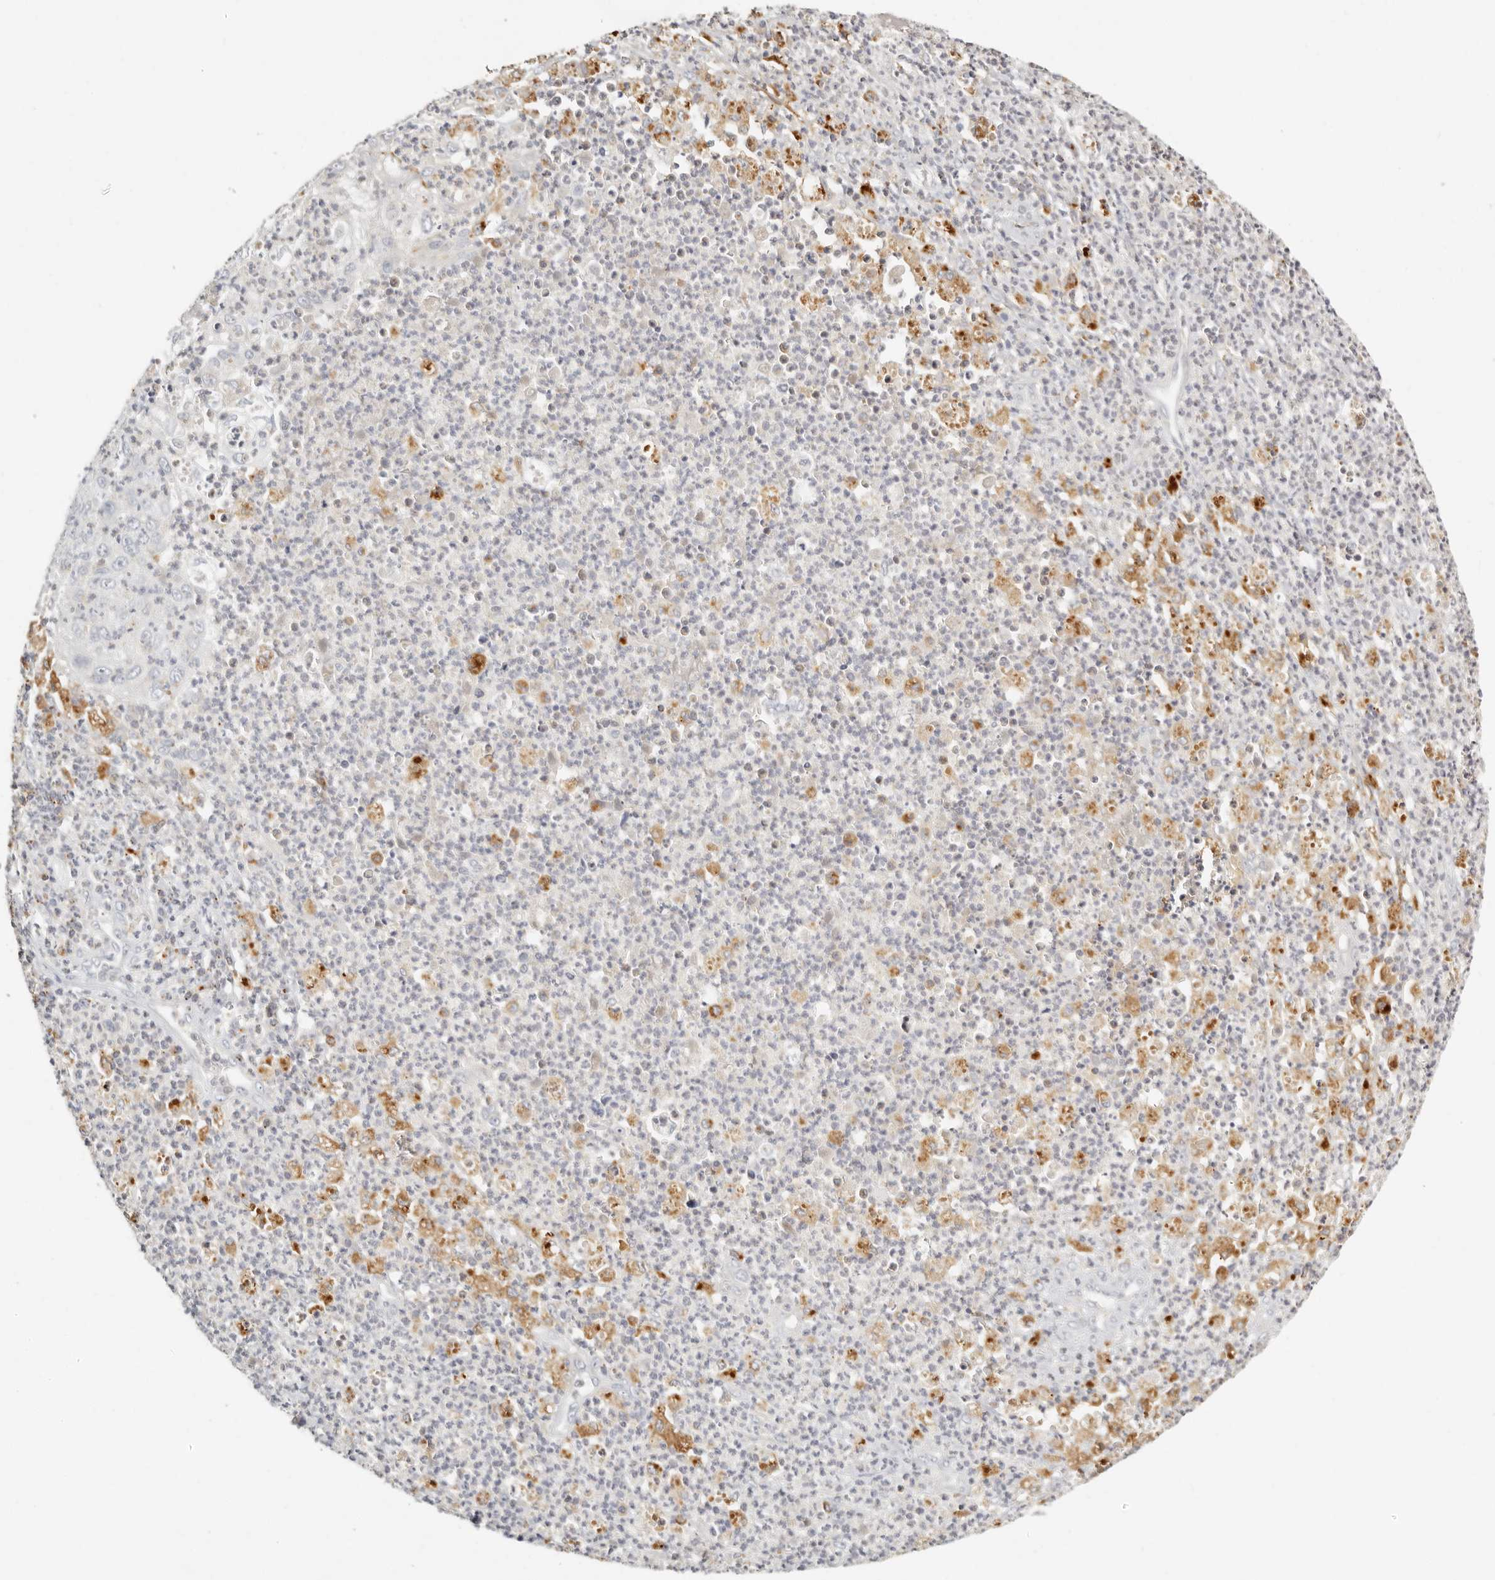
{"staining": {"intensity": "negative", "quantity": "none", "location": "none"}, "tissue": "cervical cancer", "cell_type": "Tumor cells", "image_type": "cancer", "snomed": [{"axis": "morphology", "description": "Squamous cell carcinoma, NOS"}, {"axis": "topography", "description": "Cervix"}], "caption": "There is no significant positivity in tumor cells of cervical cancer (squamous cell carcinoma).", "gene": "RNASET2", "patient": {"sex": "female", "age": 30}}